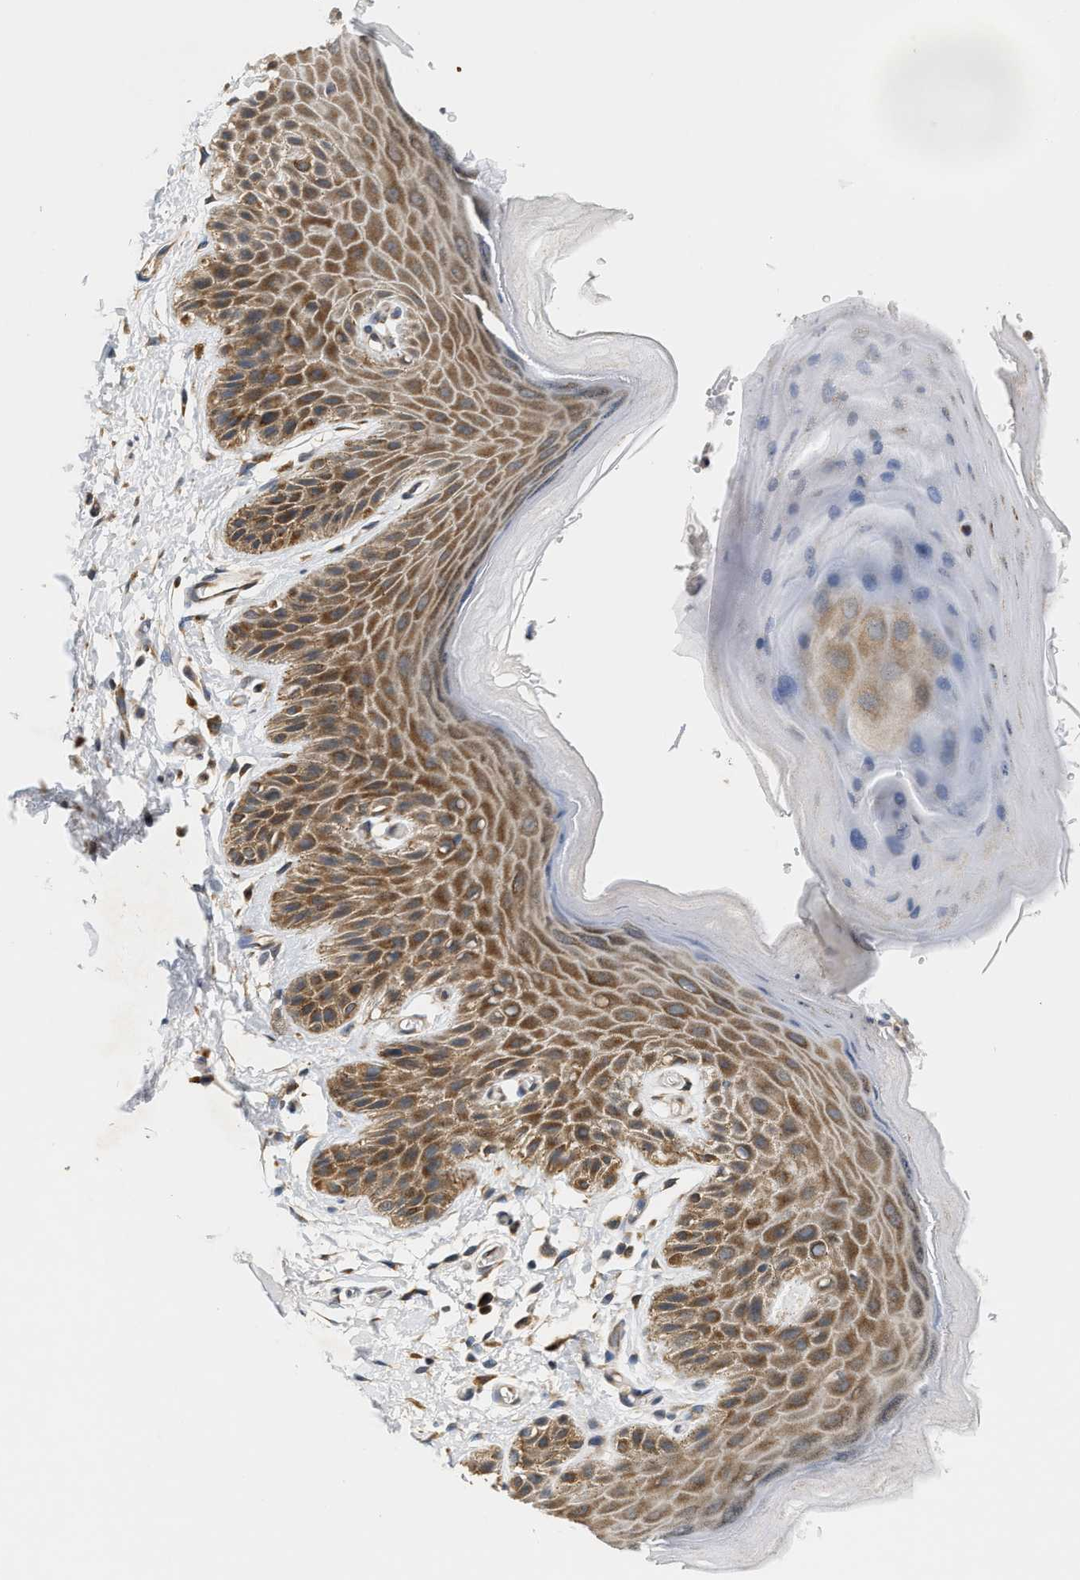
{"staining": {"intensity": "moderate", "quantity": ">75%", "location": "cytoplasmic/membranous"}, "tissue": "skin", "cell_type": "Epidermal cells", "image_type": "normal", "snomed": [{"axis": "morphology", "description": "Normal tissue, NOS"}, {"axis": "topography", "description": "Anal"}], "caption": "IHC histopathology image of unremarkable skin: human skin stained using immunohistochemistry displays medium levels of moderate protein expression localized specifically in the cytoplasmic/membranous of epidermal cells, appearing as a cytoplasmic/membranous brown color.", "gene": "GIGYF1", "patient": {"sex": "male", "age": 44}}